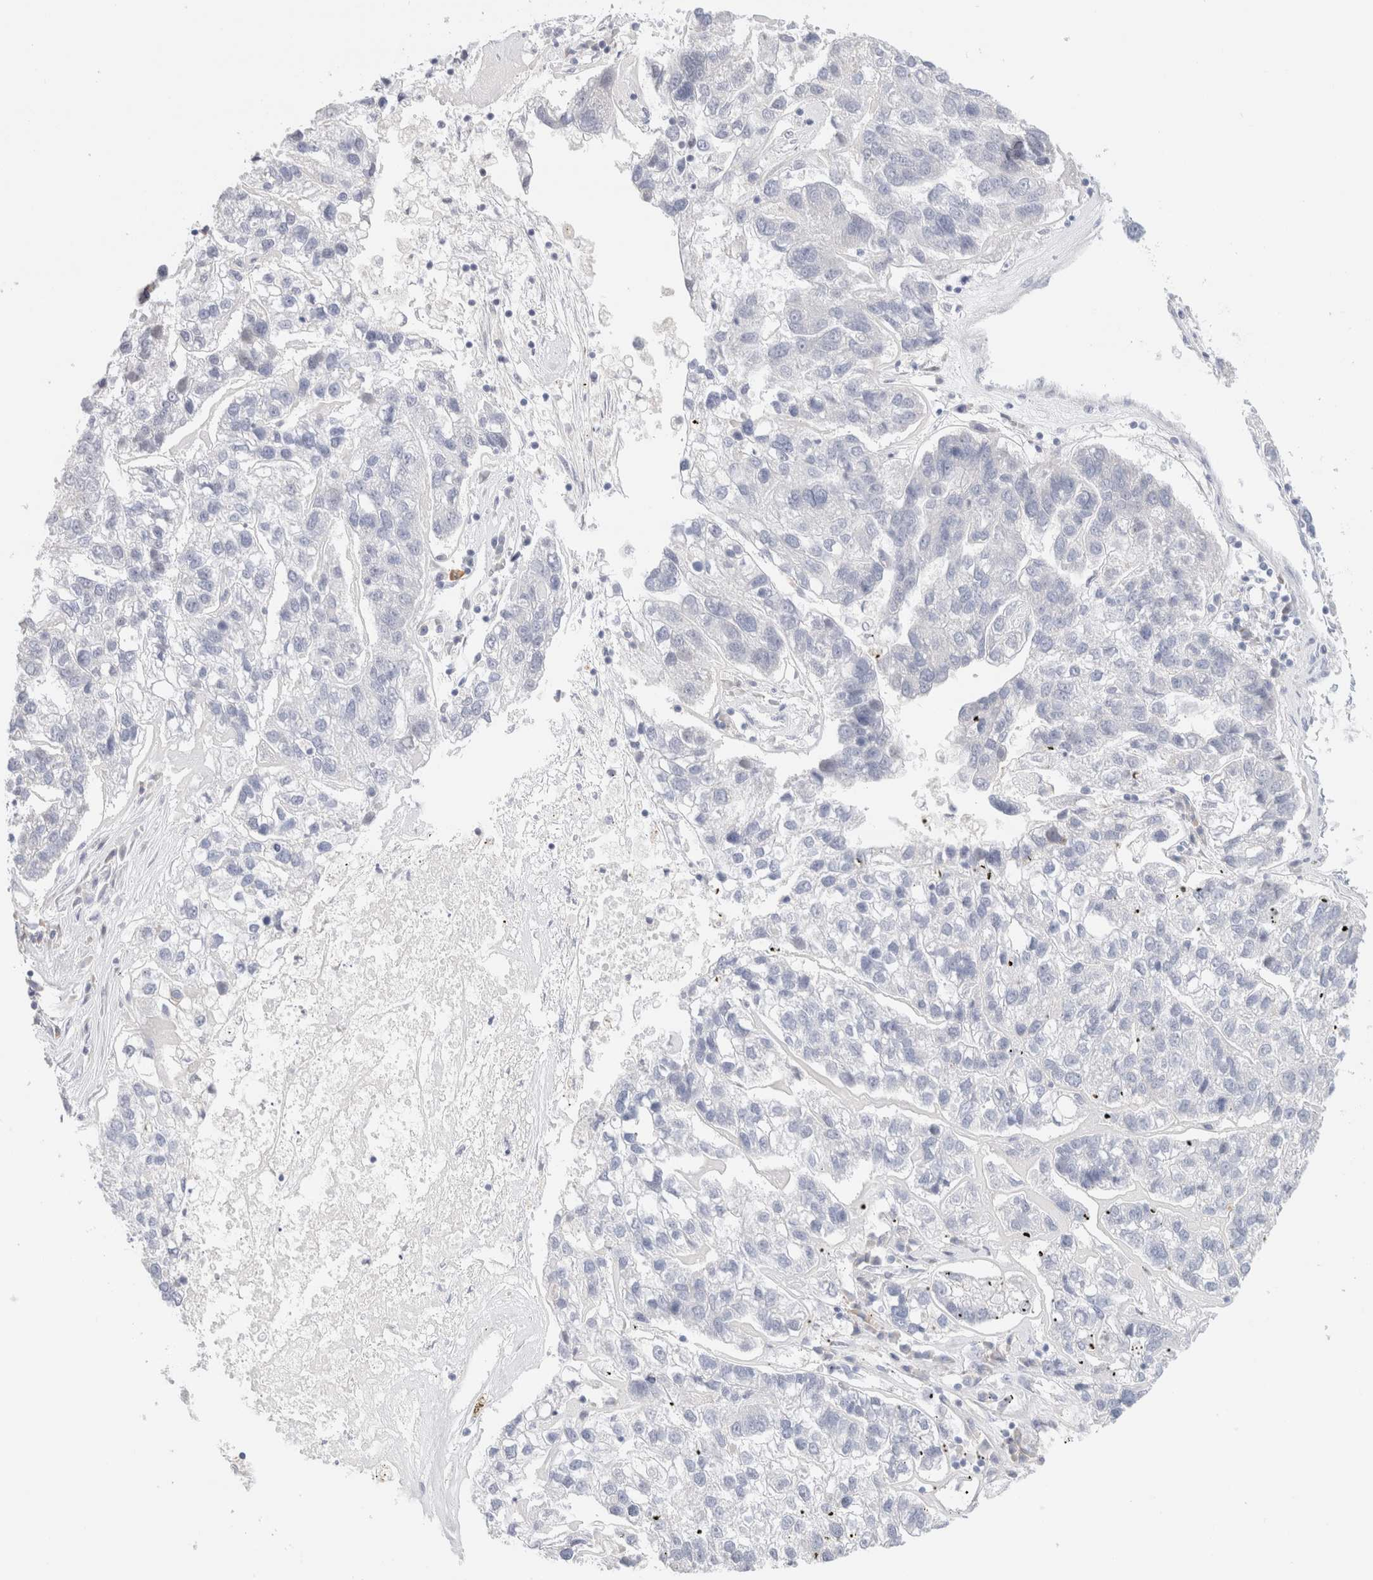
{"staining": {"intensity": "negative", "quantity": "none", "location": "none"}, "tissue": "pancreatic cancer", "cell_type": "Tumor cells", "image_type": "cancer", "snomed": [{"axis": "morphology", "description": "Adenocarcinoma, NOS"}, {"axis": "topography", "description": "Pancreas"}], "caption": "Protein analysis of adenocarcinoma (pancreatic) displays no significant positivity in tumor cells. (DAB (3,3'-diaminobenzidine) immunohistochemistry, high magnification).", "gene": "GADD45G", "patient": {"sex": "female", "age": 61}}